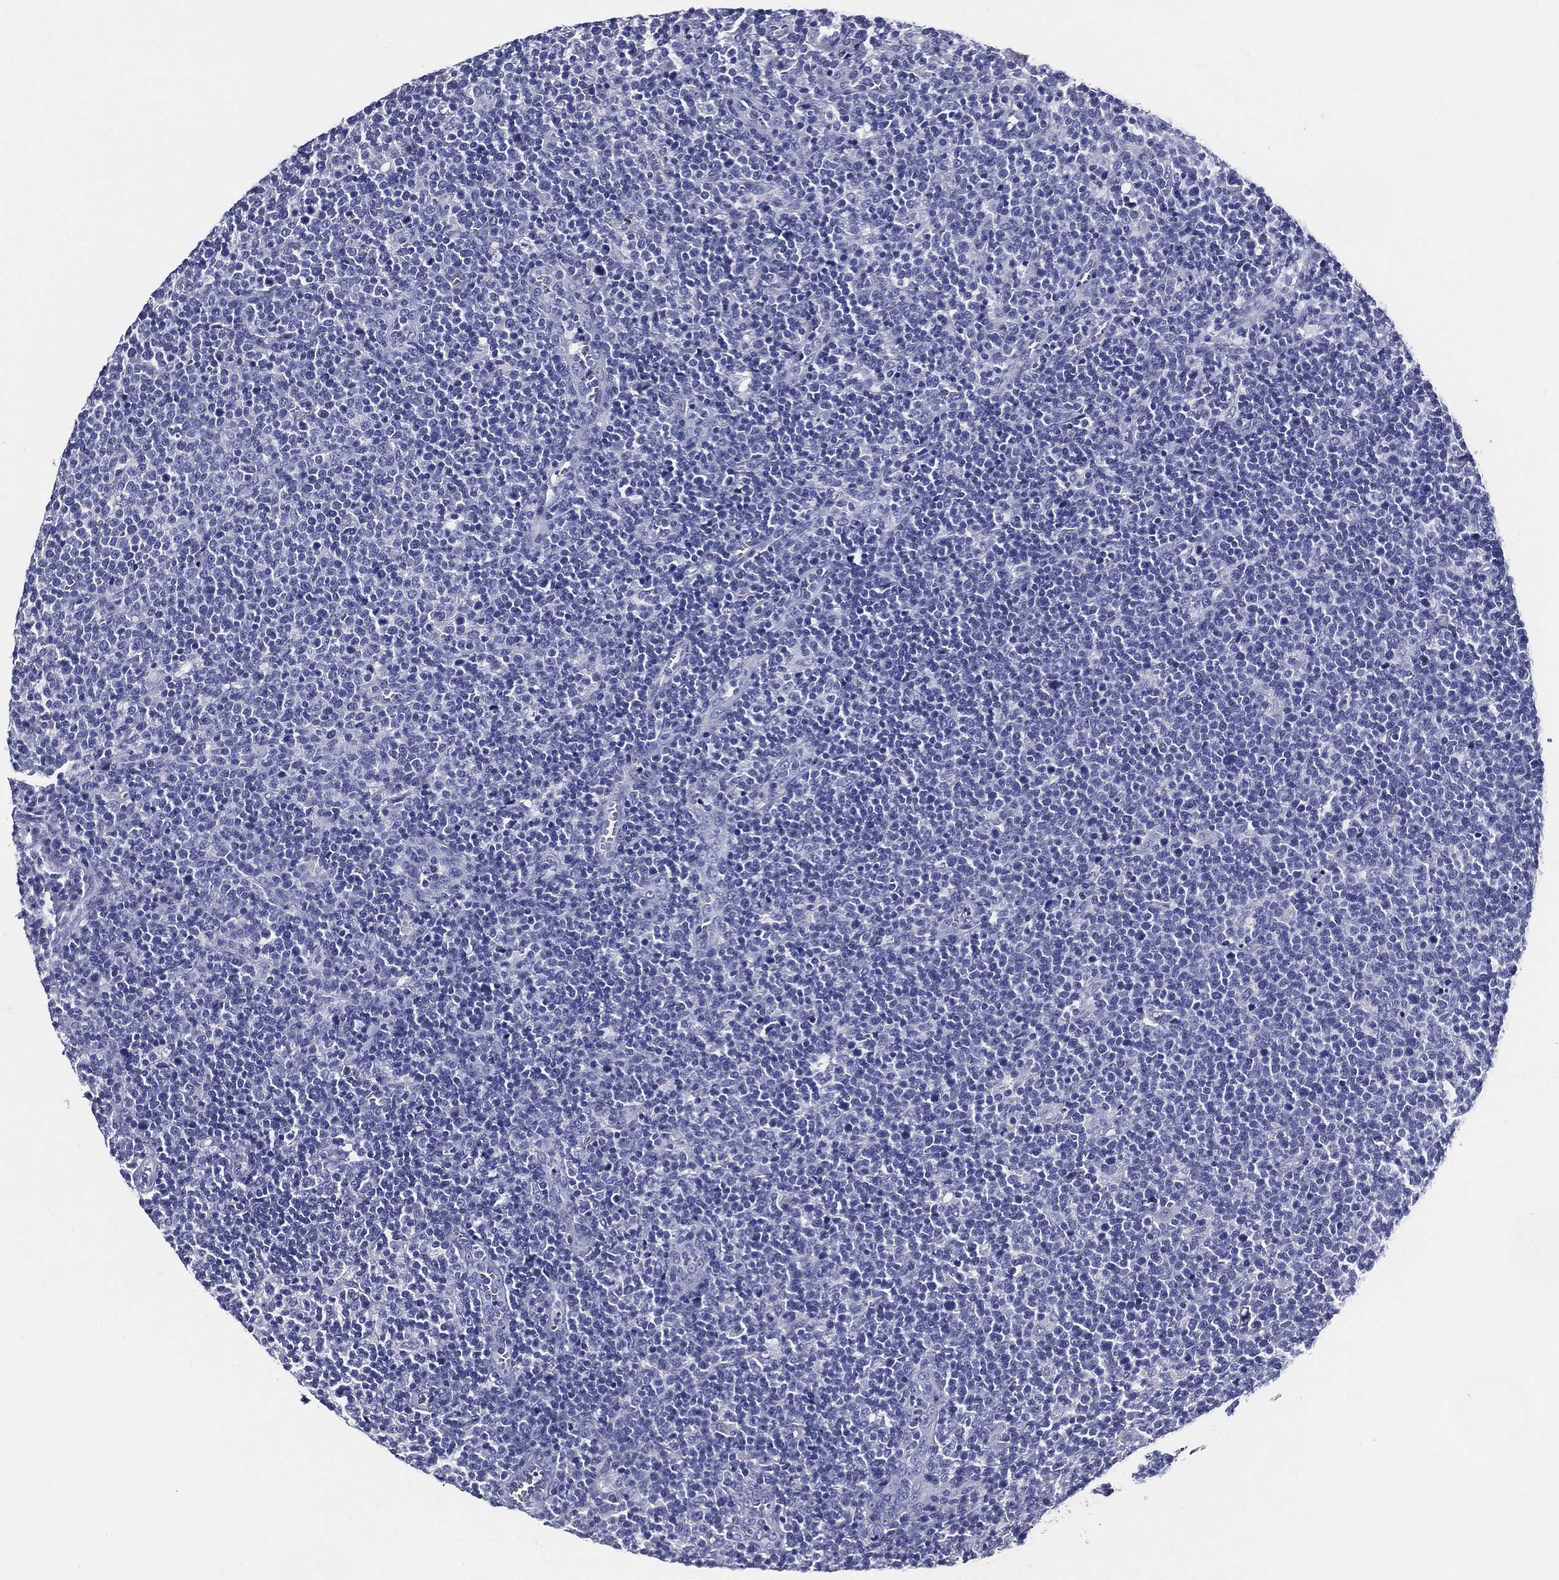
{"staining": {"intensity": "negative", "quantity": "none", "location": "none"}, "tissue": "lymphoma", "cell_type": "Tumor cells", "image_type": "cancer", "snomed": [{"axis": "morphology", "description": "Malignant lymphoma, non-Hodgkin's type, High grade"}, {"axis": "topography", "description": "Lymph node"}], "caption": "IHC micrograph of neoplastic tissue: malignant lymphoma, non-Hodgkin's type (high-grade) stained with DAB shows no significant protein staining in tumor cells.", "gene": "ACE2", "patient": {"sex": "male", "age": 61}}